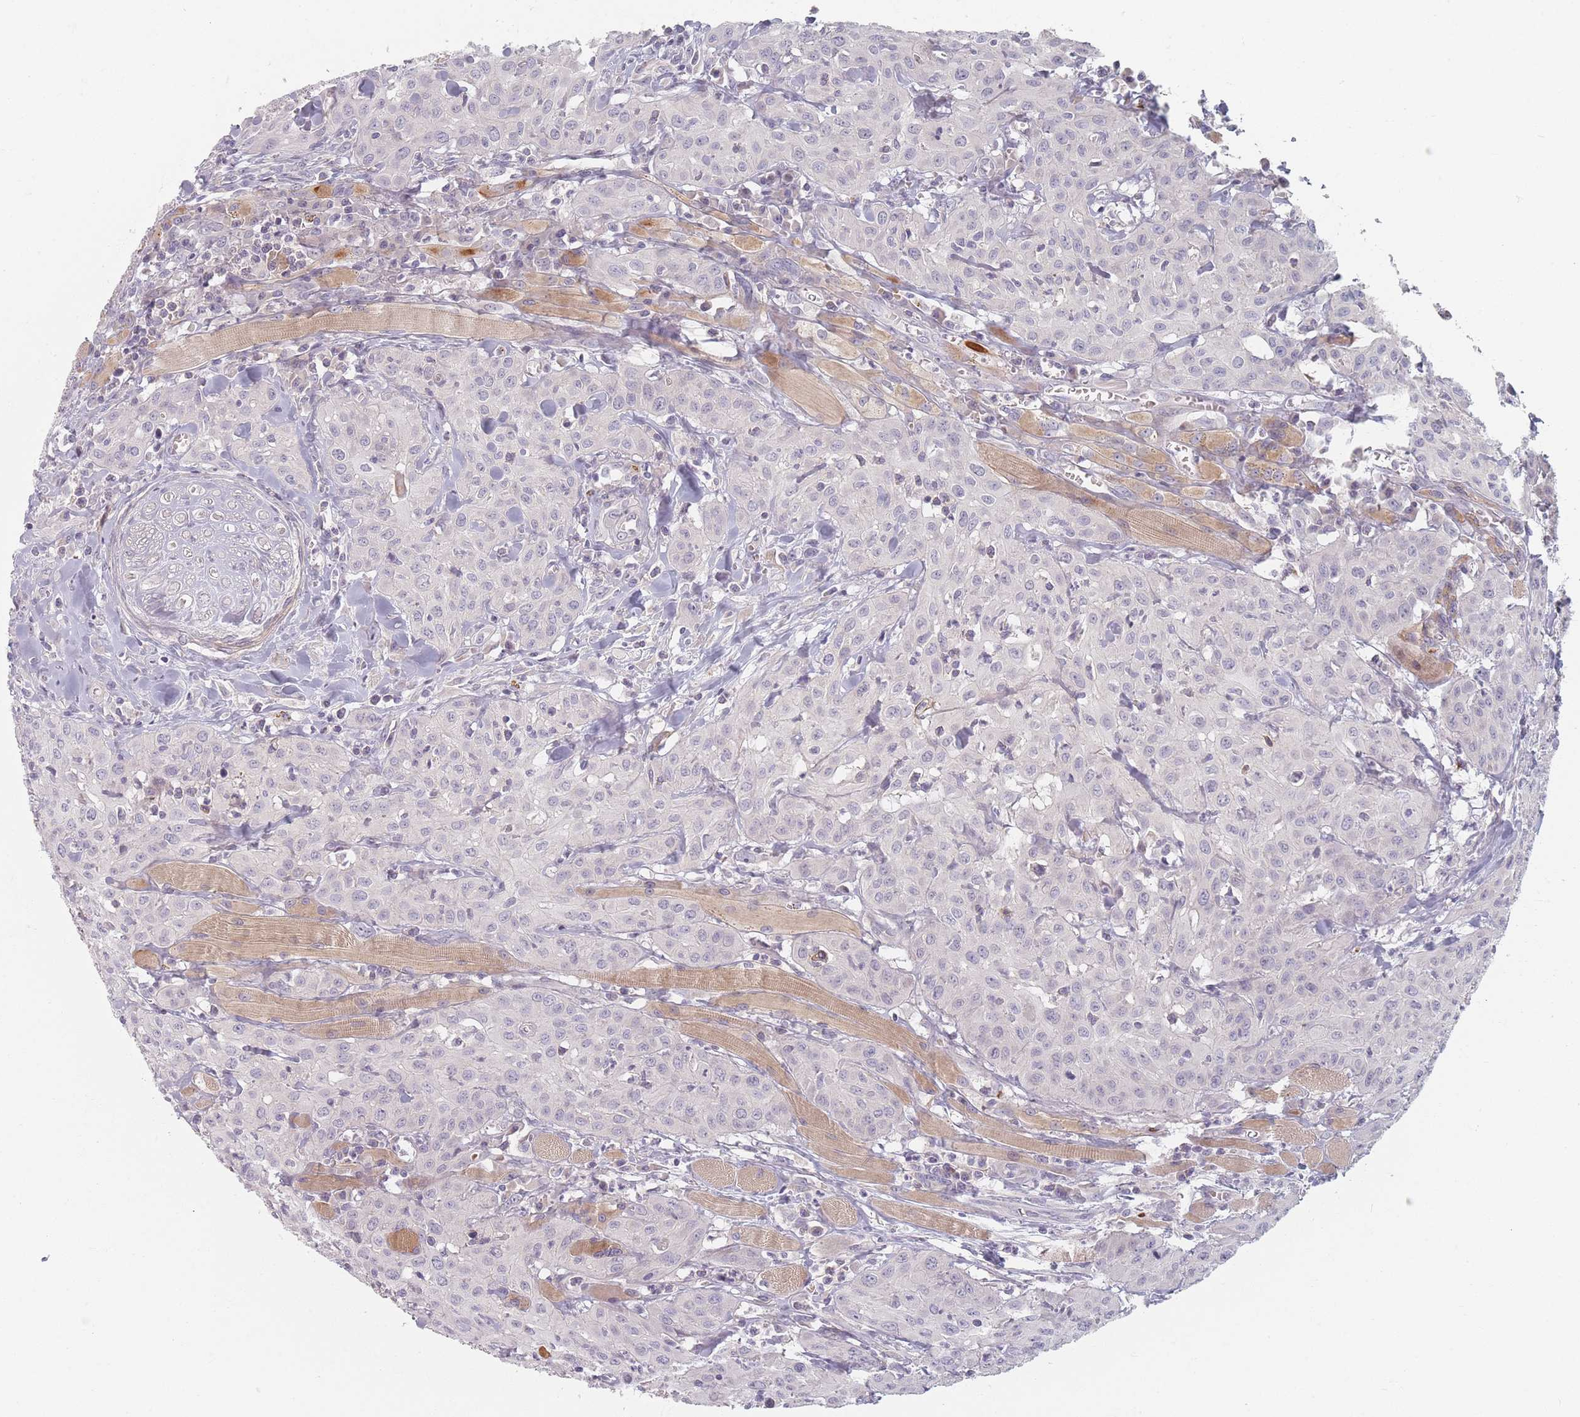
{"staining": {"intensity": "negative", "quantity": "none", "location": "none"}, "tissue": "head and neck cancer", "cell_type": "Tumor cells", "image_type": "cancer", "snomed": [{"axis": "morphology", "description": "Squamous cell carcinoma, NOS"}, {"axis": "topography", "description": "Oral tissue"}, {"axis": "topography", "description": "Head-Neck"}], "caption": "The immunohistochemistry image has no significant expression in tumor cells of head and neck cancer (squamous cell carcinoma) tissue.", "gene": "TMOD1", "patient": {"sex": "female", "age": 70}}